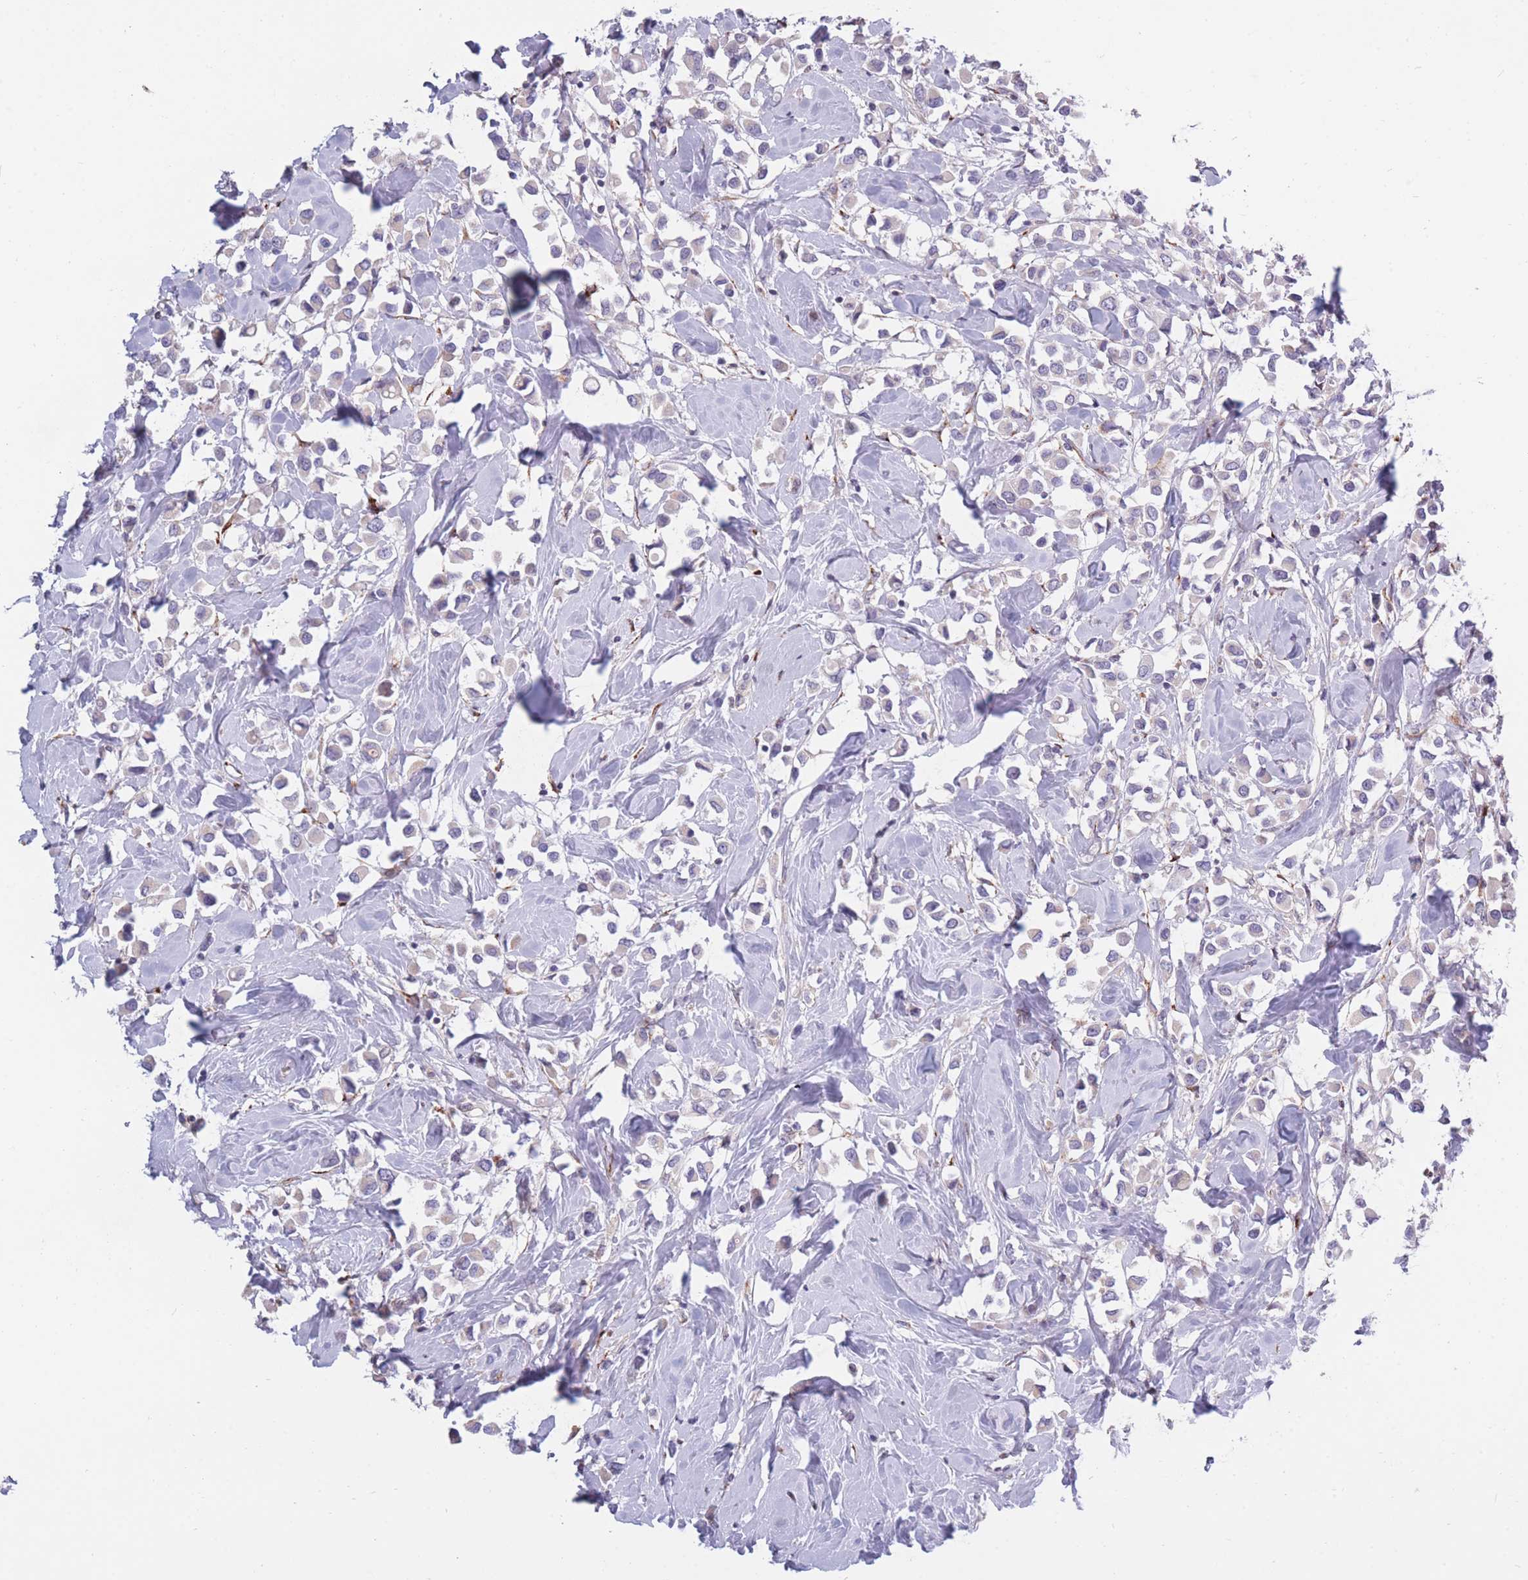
{"staining": {"intensity": "negative", "quantity": "none", "location": "none"}, "tissue": "breast cancer", "cell_type": "Tumor cells", "image_type": "cancer", "snomed": [{"axis": "morphology", "description": "Duct carcinoma"}, {"axis": "topography", "description": "Breast"}], "caption": "DAB (3,3'-diaminobenzidine) immunohistochemical staining of invasive ductal carcinoma (breast) shows no significant positivity in tumor cells.", "gene": "CCNQ", "patient": {"sex": "female", "age": 61}}